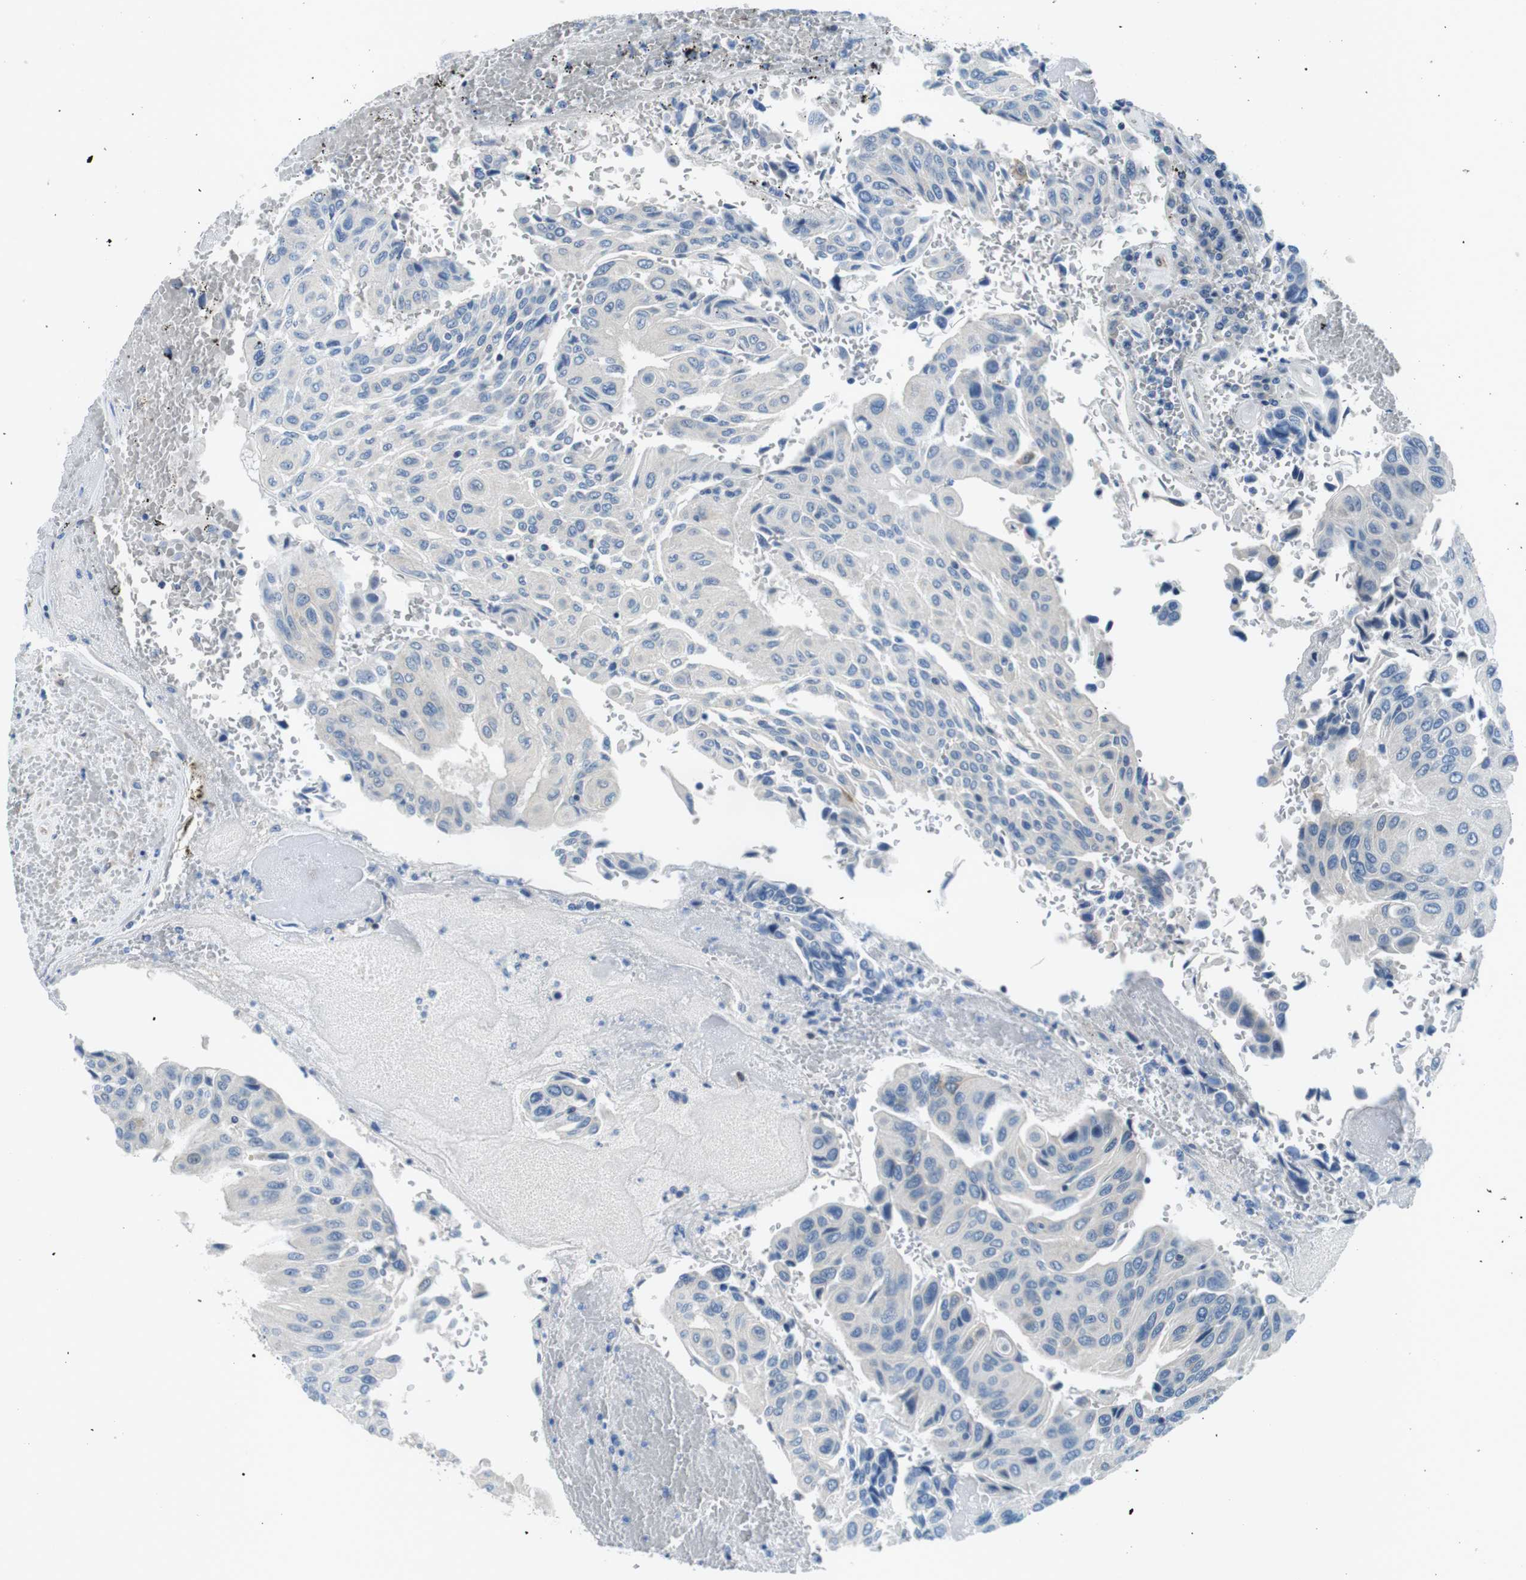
{"staining": {"intensity": "negative", "quantity": "none", "location": "none"}, "tissue": "urothelial cancer", "cell_type": "Tumor cells", "image_type": "cancer", "snomed": [{"axis": "morphology", "description": "Urothelial carcinoma, High grade"}, {"axis": "topography", "description": "Urinary bladder"}], "caption": "Tumor cells are negative for brown protein staining in urothelial carcinoma (high-grade).", "gene": "PHLDA1", "patient": {"sex": "male", "age": 66}}